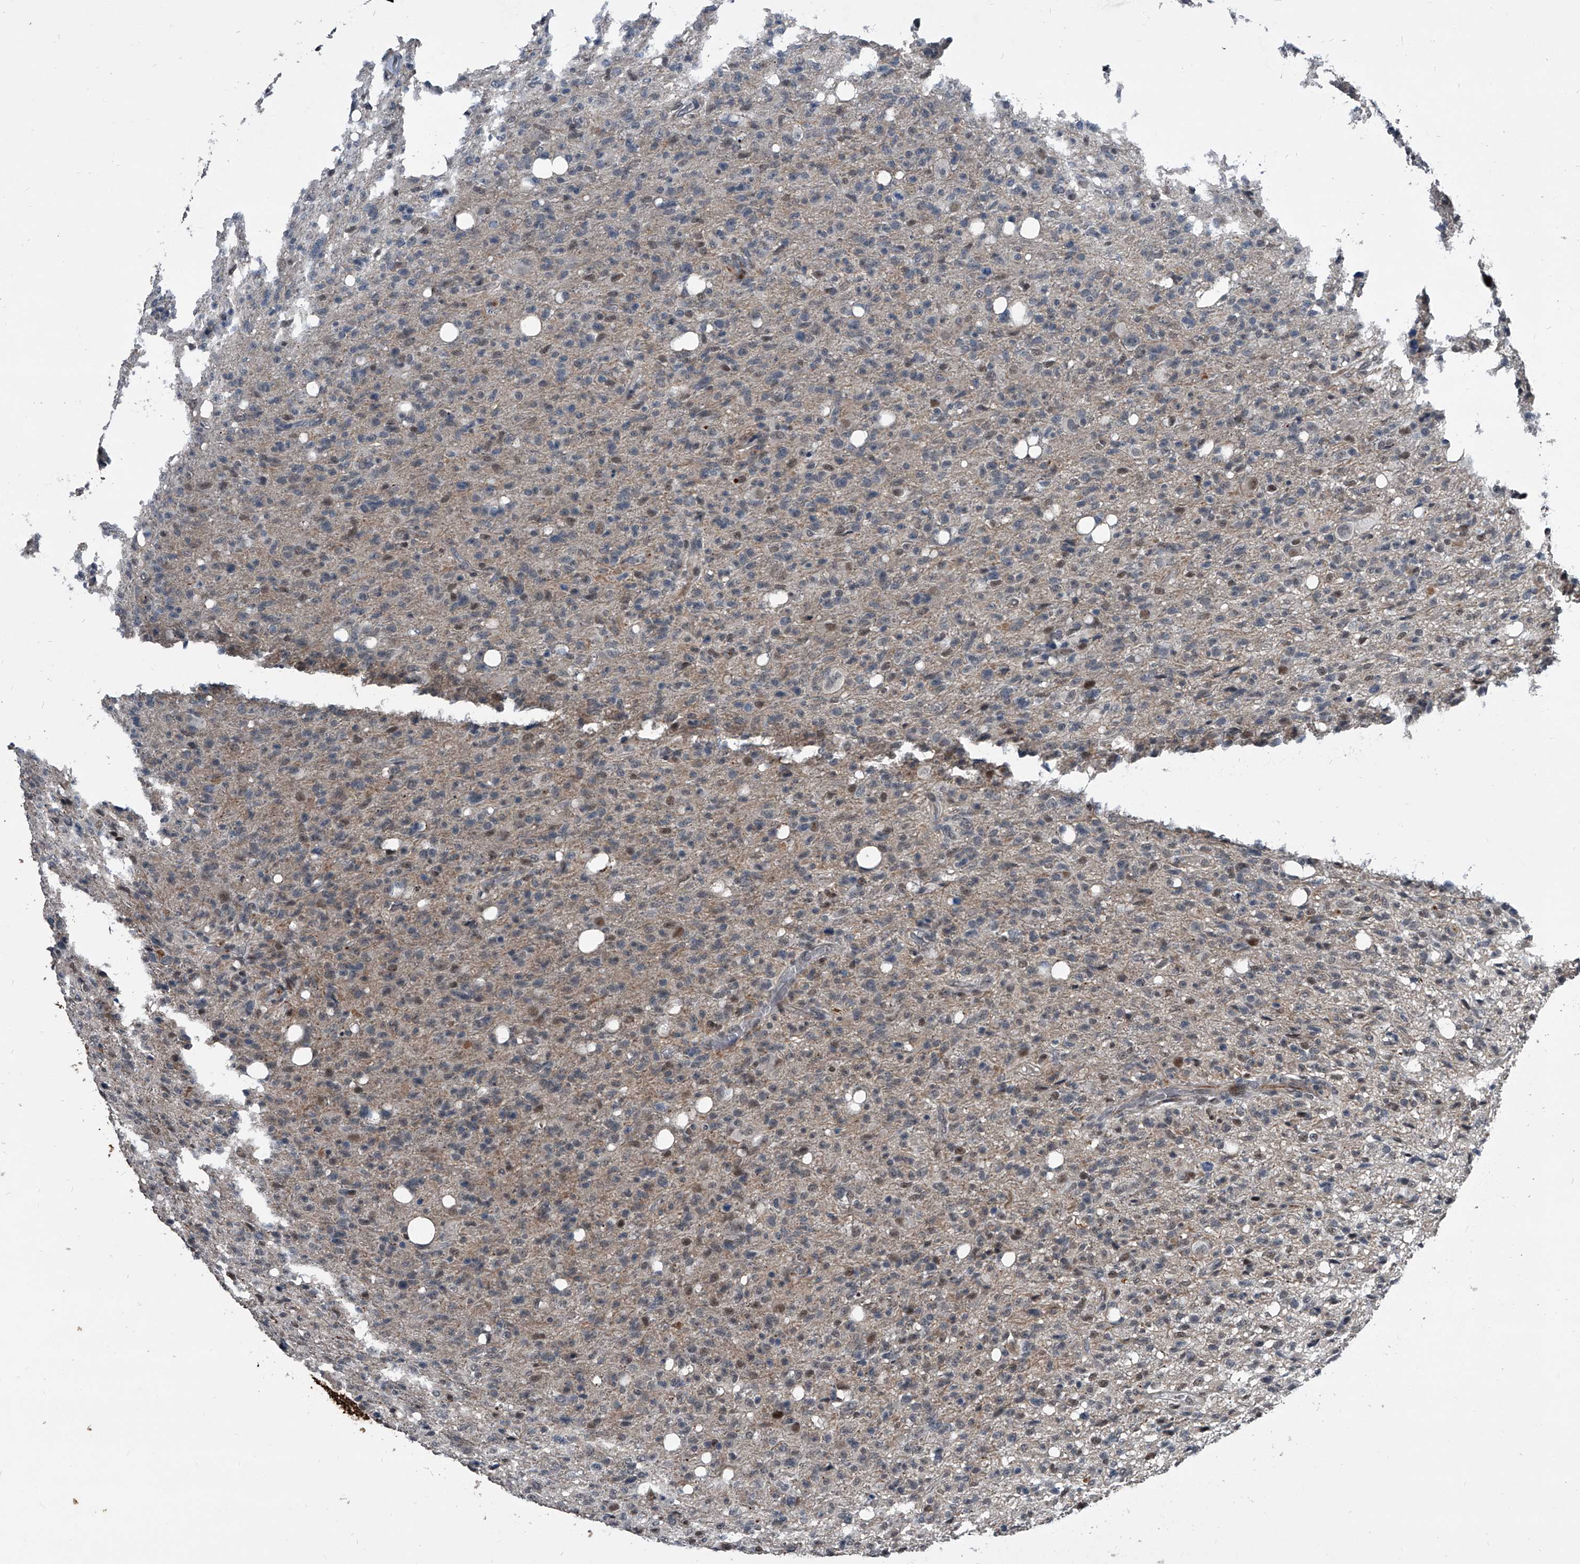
{"staining": {"intensity": "weak", "quantity": "<25%", "location": "nuclear"}, "tissue": "glioma", "cell_type": "Tumor cells", "image_type": "cancer", "snomed": [{"axis": "morphology", "description": "Glioma, malignant, High grade"}, {"axis": "topography", "description": "Brain"}], "caption": "Immunohistochemistry (IHC) micrograph of glioma stained for a protein (brown), which shows no positivity in tumor cells.", "gene": "MEN1", "patient": {"sex": "female", "age": 57}}